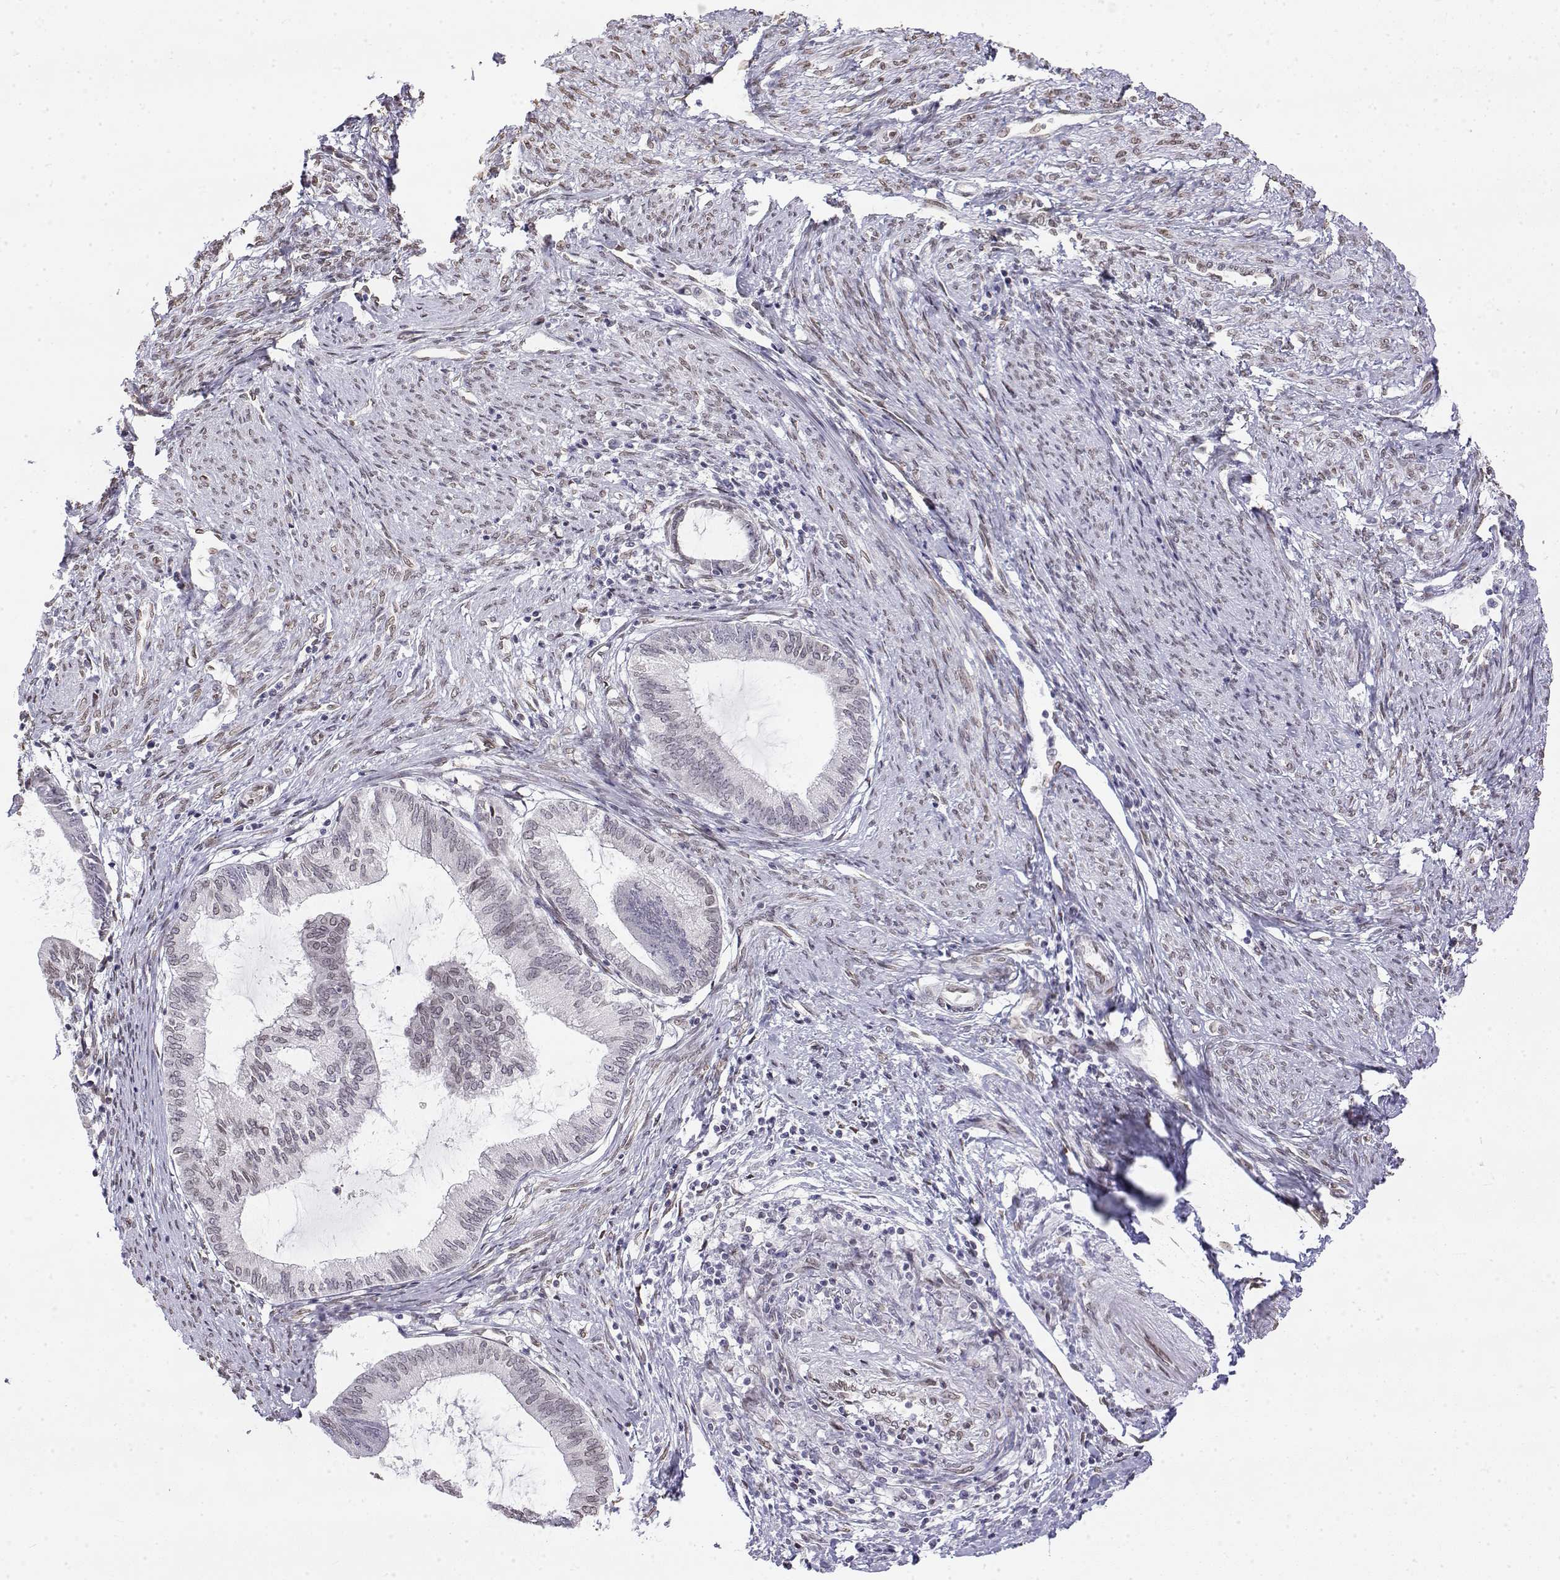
{"staining": {"intensity": "negative", "quantity": "none", "location": "none"}, "tissue": "endometrial cancer", "cell_type": "Tumor cells", "image_type": "cancer", "snomed": [{"axis": "morphology", "description": "Adenocarcinoma, NOS"}, {"axis": "topography", "description": "Endometrium"}], "caption": "Tumor cells show no significant protein expression in adenocarcinoma (endometrial).", "gene": "ZNF532", "patient": {"sex": "female", "age": 86}}